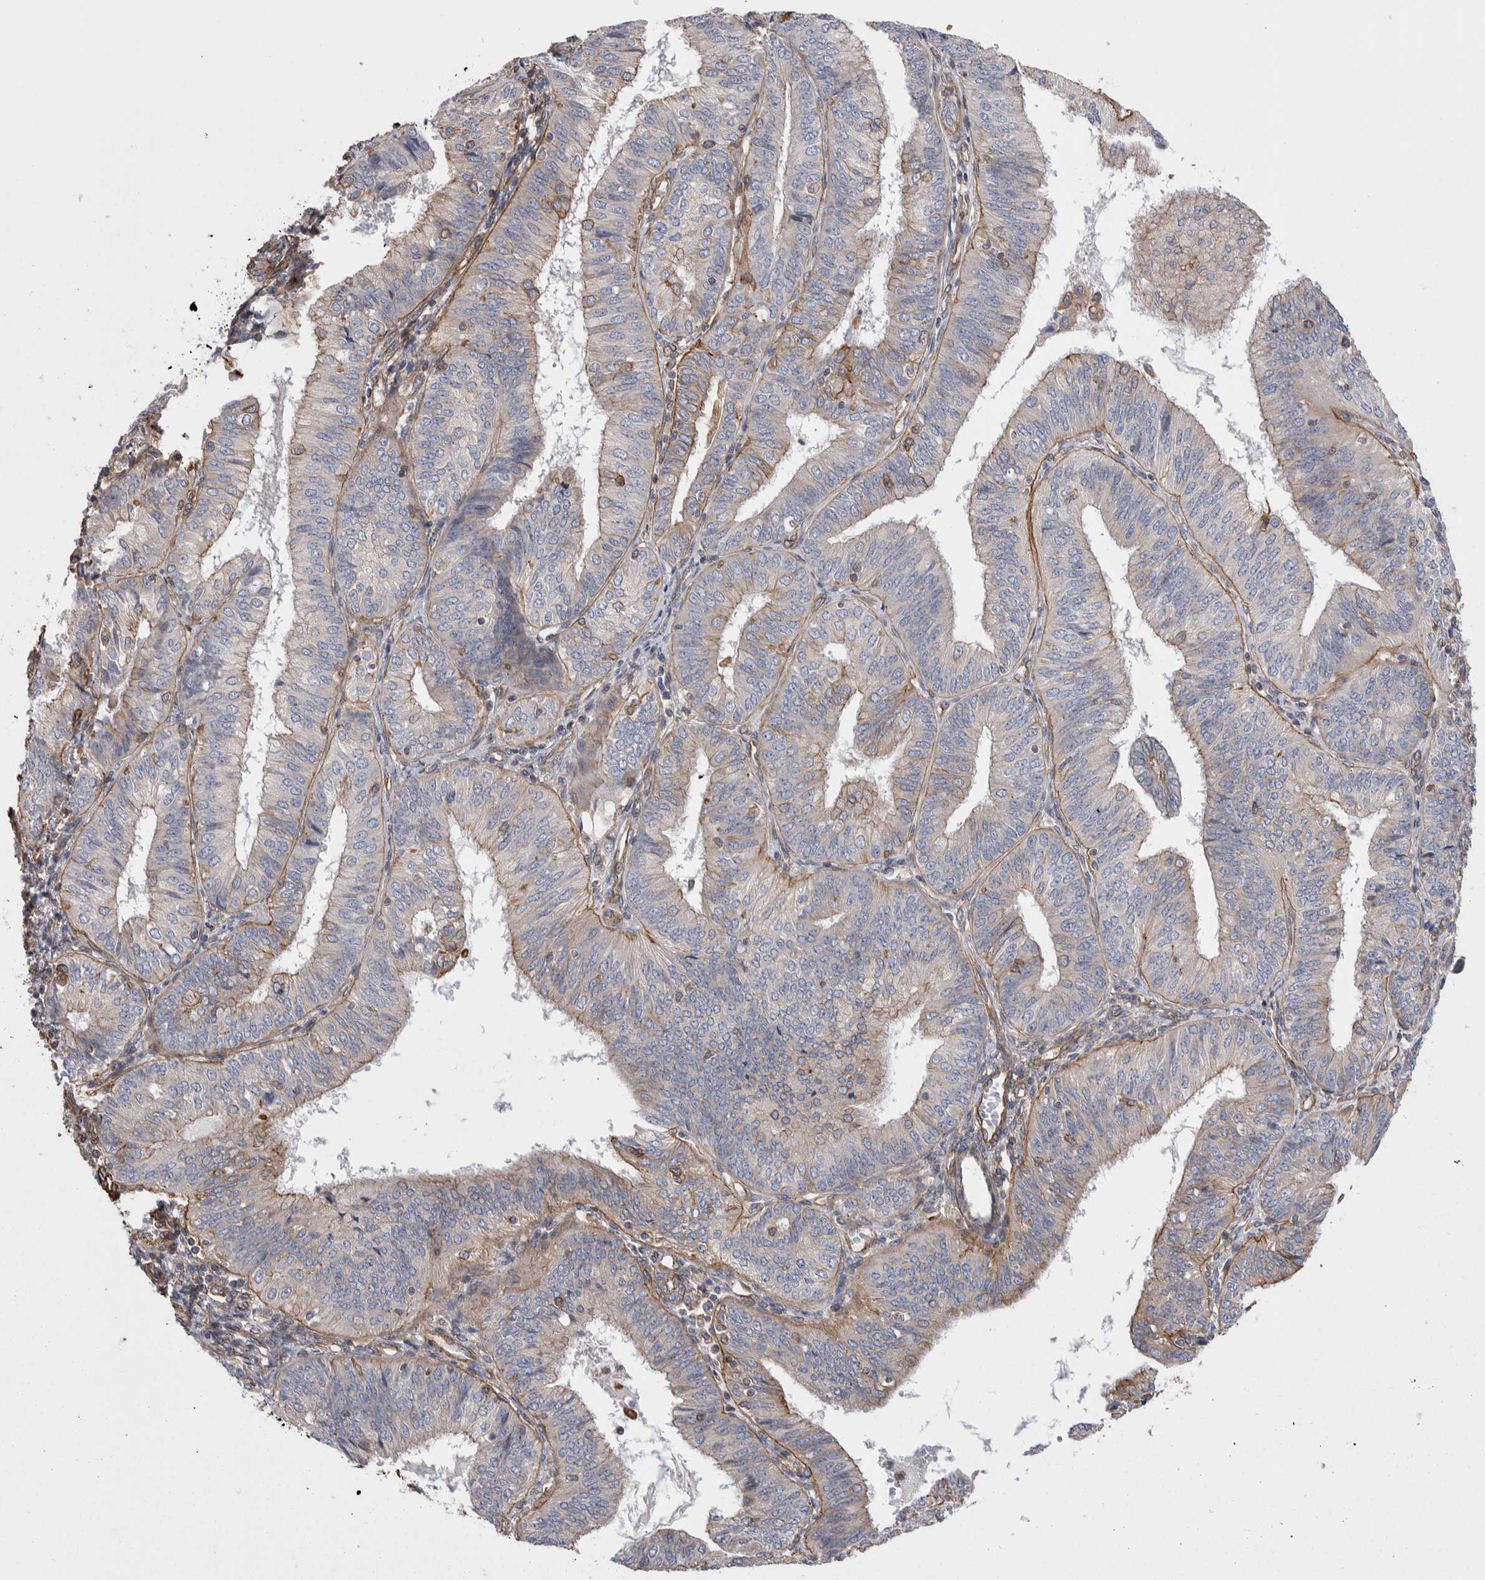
{"staining": {"intensity": "strong", "quantity": "<25%", "location": "cytoplasmic/membranous"}, "tissue": "endometrial cancer", "cell_type": "Tumor cells", "image_type": "cancer", "snomed": [{"axis": "morphology", "description": "Adenocarcinoma, NOS"}, {"axis": "topography", "description": "Endometrium"}], "caption": "Endometrial cancer tissue shows strong cytoplasmic/membranous expression in about <25% of tumor cells The staining was performed using DAB (3,3'-diaminobenzidine), with brown indicating positive protein expression. Nuclei are stained blue with hematoxylin.", "gene": "KIF12", "patient": {"sex": "female", "age": 58}}